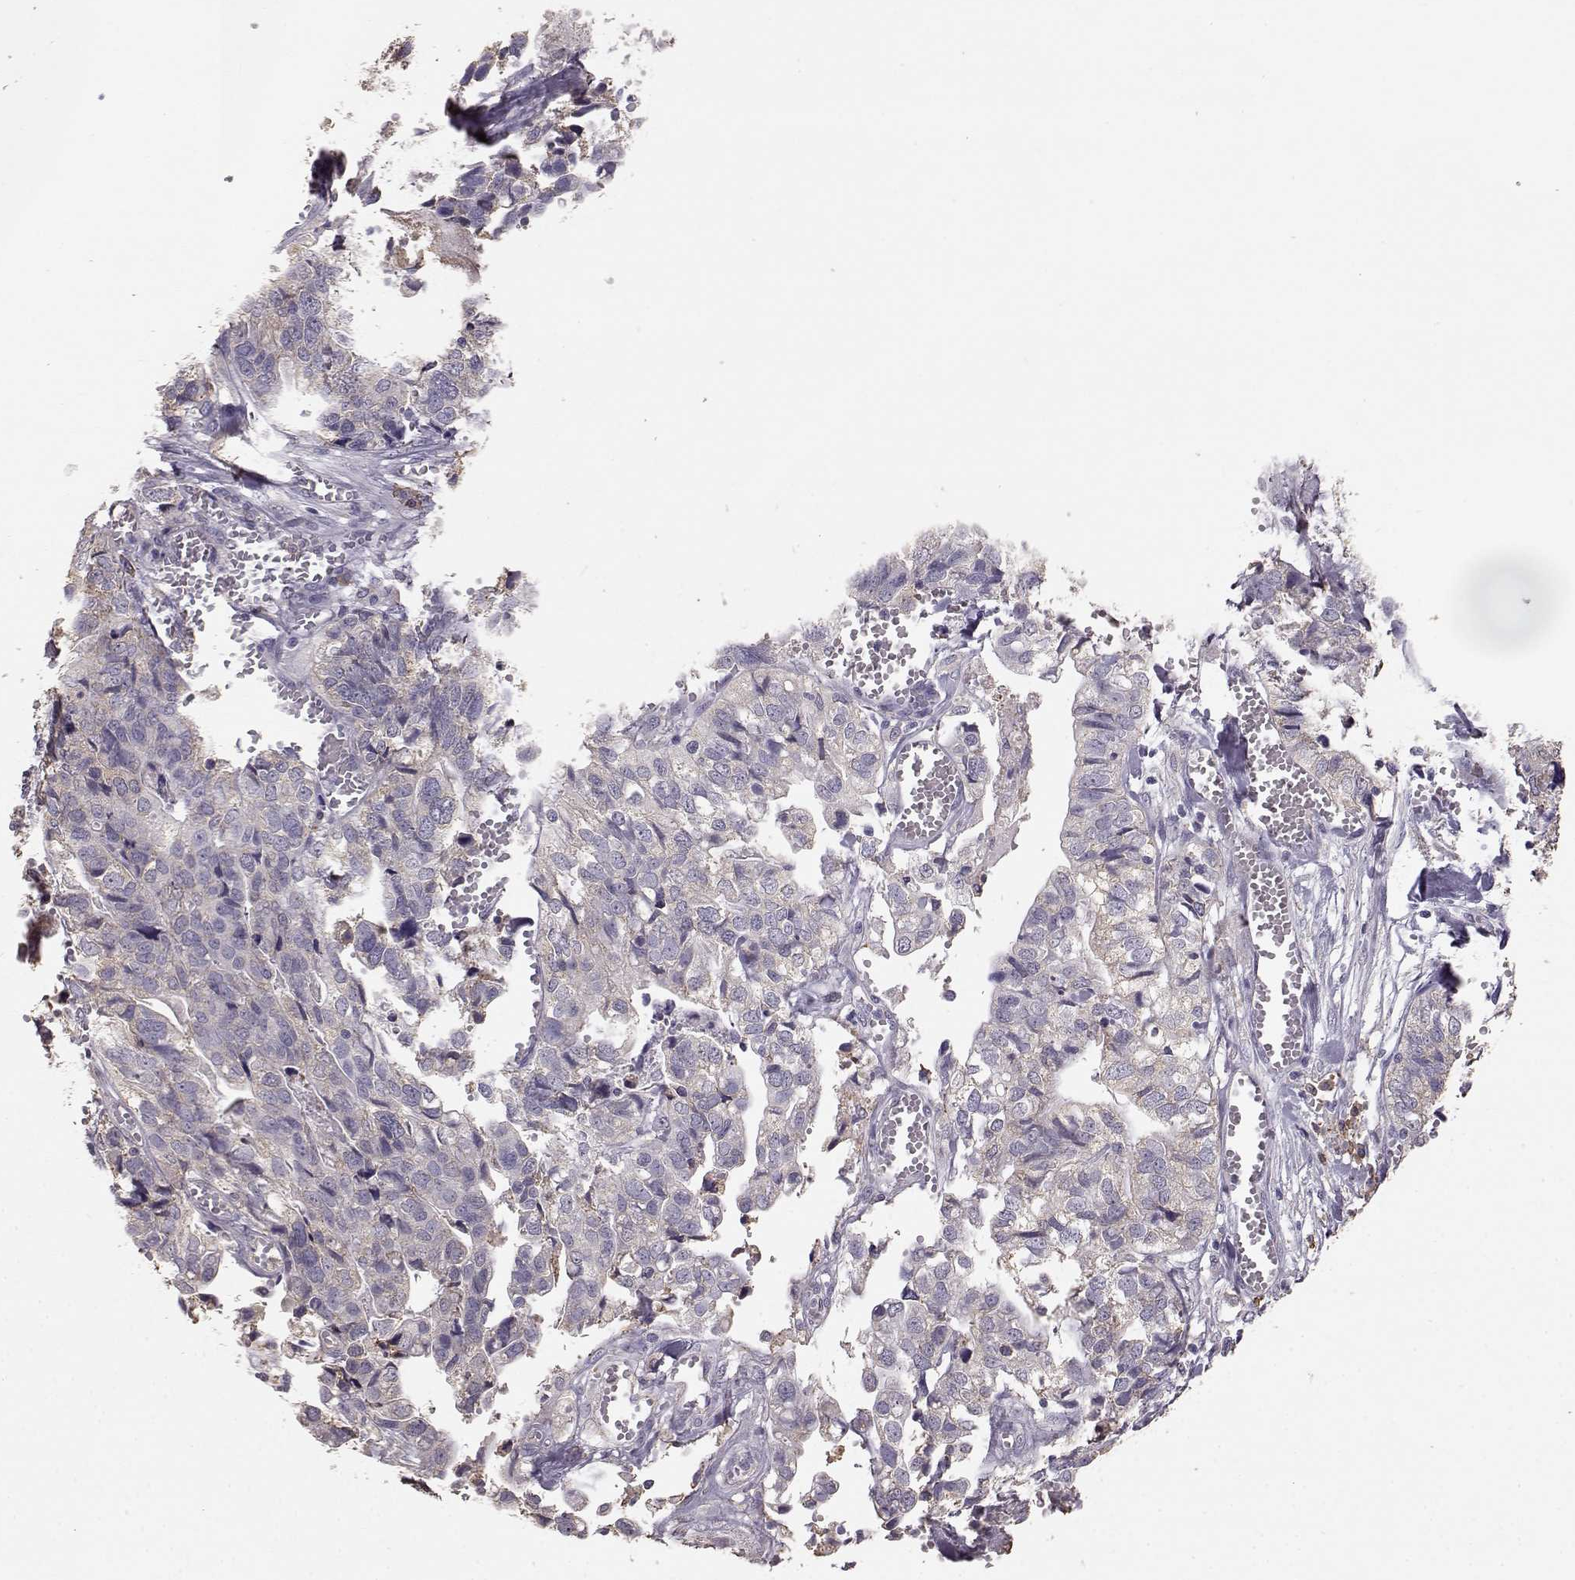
{"staining": {"intensity": "negative", "quantity": "none", "location": "none"}, "tissue": "stomach cancer", "cell_type": "Tumor cells", "image_type": "cancer", "snomed": [{"axis": "morphology", "description": "Adenocarcinoma, NOS"}, {"axis": "topography", "description": "Stomach, upper"}], "caption": "Tumor cells are negative for protein expression in human stomach adenocarcinoma.", "gene": "GABRG3", "patient": {"sex": "female", "age": 67}}